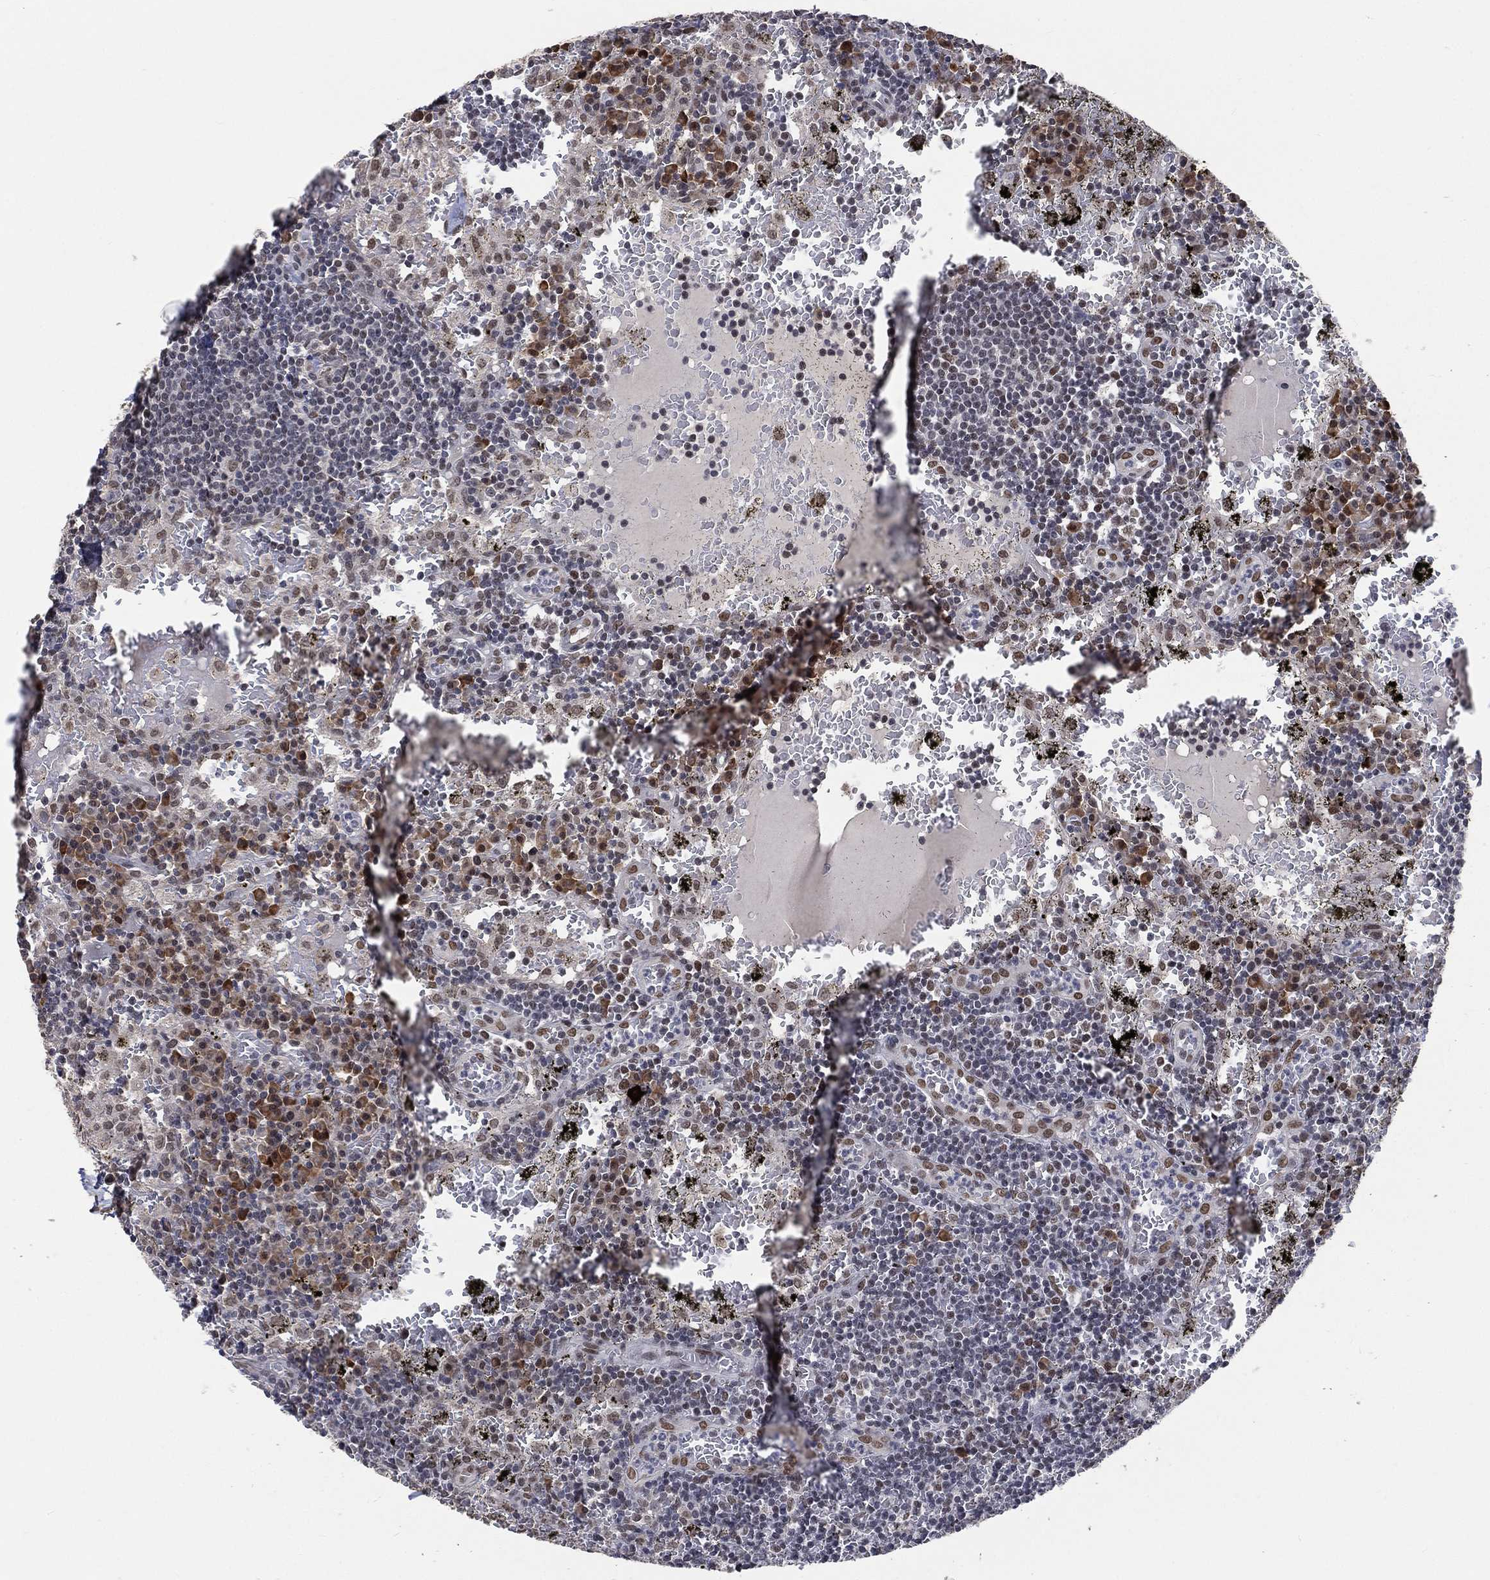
{"staining": {"intensity": "weak", "quantity": "<25%", "location": "nuclear"}, "tissue": "lymph node", "cell_type": "Germinal center cells", "image_type": "normal", "snomed": [{"axis": "morphology", "description": "Normal tissue, NOS"}, {"axis": "topography", "description": "Lymph node"}], "caption": "Immunohistochemistry (IHC) photomicrograph of normal human lymph node stained for a protein (brown), which exhibits no staining in germinal center cells.", "gene": "YLPM1", "patient": {"sex": "male", "age": 62}}